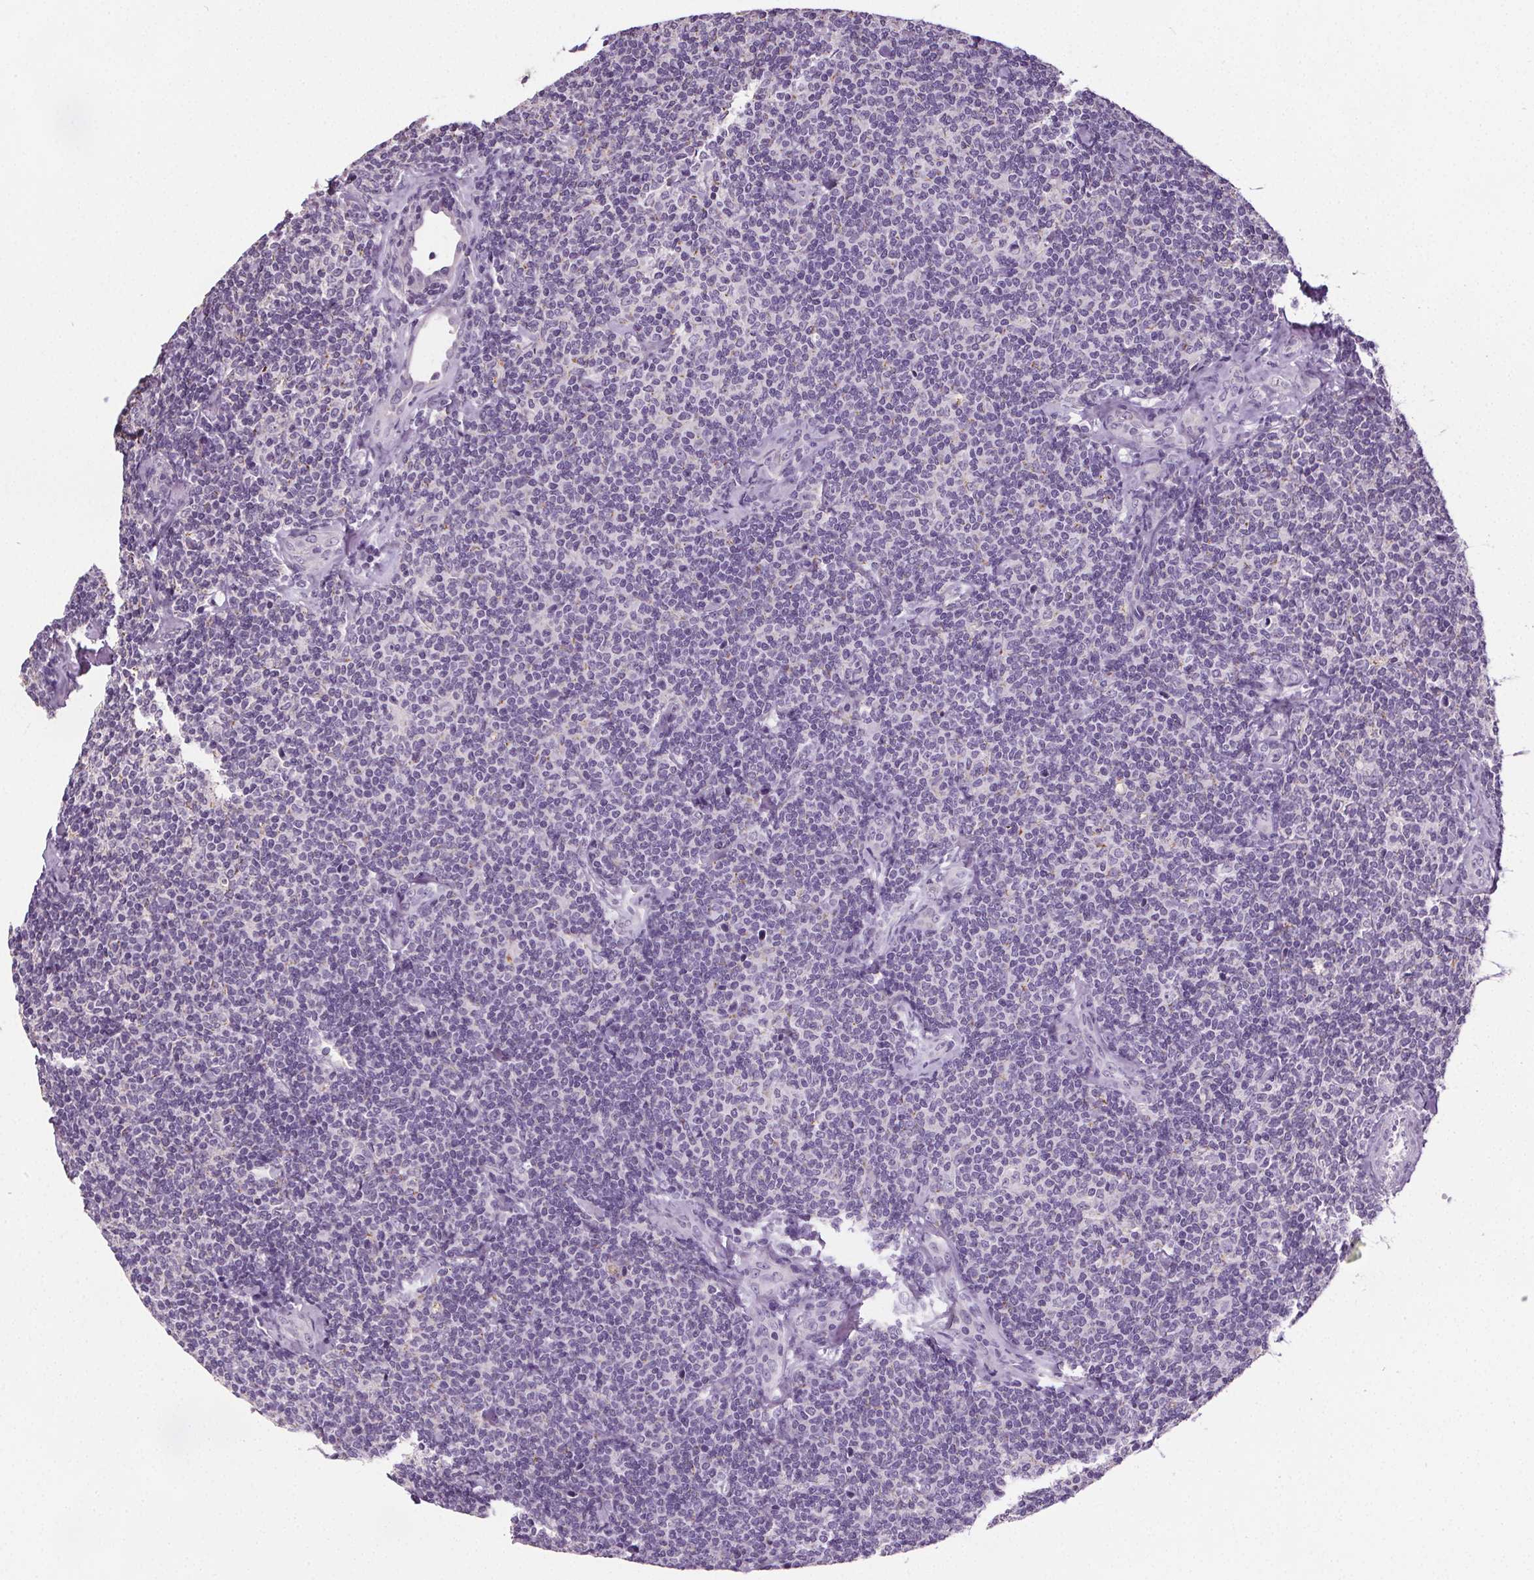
{"staining": {"intensity": "negative", "quantity": "none", "location": "none"}, "tissue": "lymphoma", "cell_type": "Tumor cells", "image_type": "cancer", "snomed": [{"axis": "morphology", "description": "Malignant lymphoma, non-Hodgkin's type, Low grade"}, {"axis": "topography", "description": "Lymph node"}], "caption": "Immunohistochemistry of low-grade malignant lymphoma, non-Hodgkin's type shows no staining in tumor cells.", "gene": "GPIHBP1", "patient": {"sex": "female", "age": 56}}